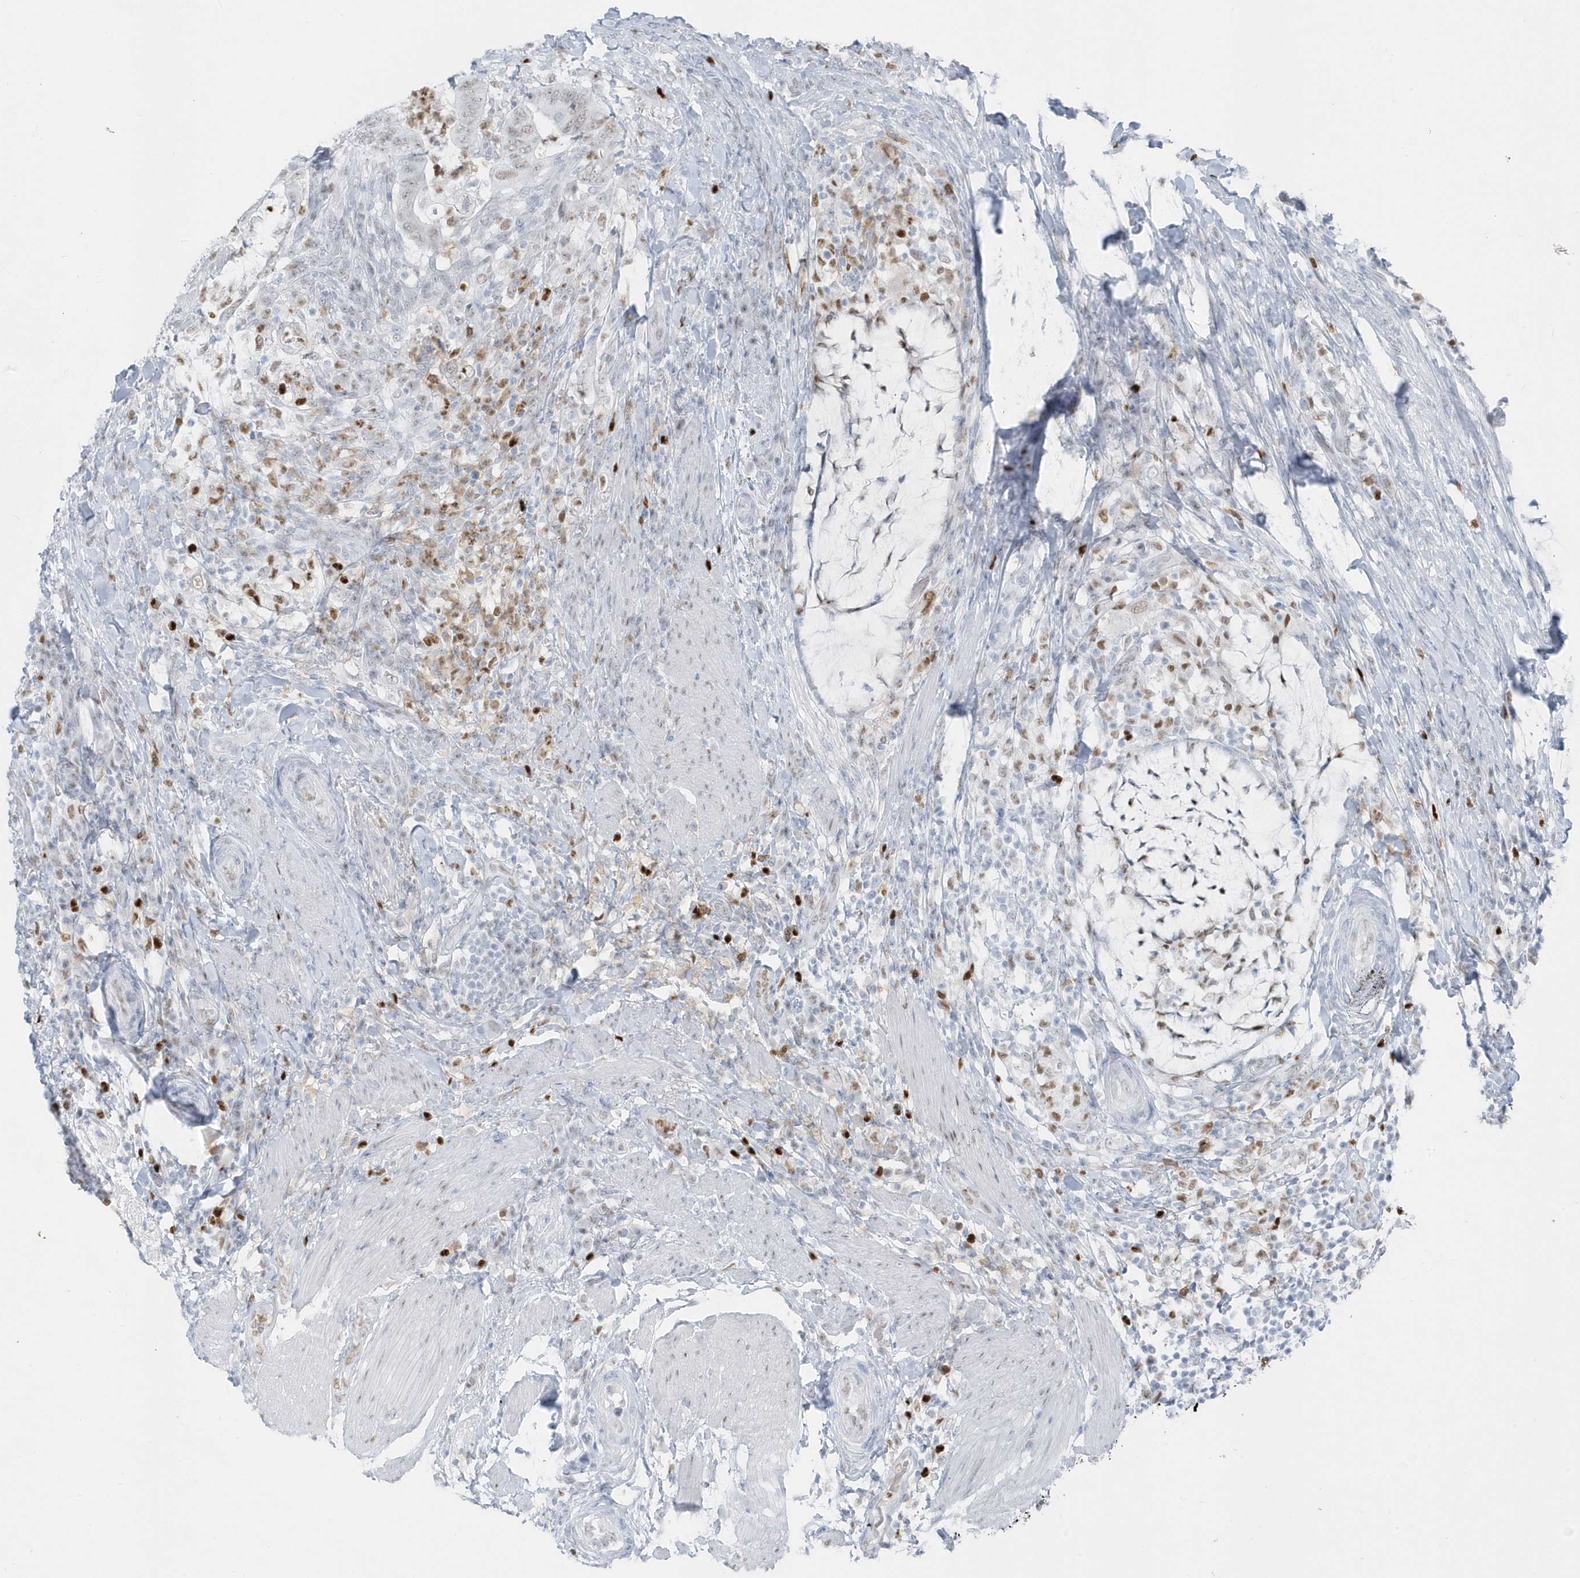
{"staining": {"intensity": "weak", "quantity": "25%-75%", "location": "nuclear"}, "tissue": "colorectal cancer", "cell_type": "Tumor cells", "image_type": "cancer", "snomed": [{"axis": "morphology", "description": "Adenocarcinoma, NOS"}, {"axis": "topography", "description": "Colon"}], "caption": "Approximately 25%-75% of tumor cells in human colorectal cancer (adenocarcinoma) show weak nuclear protein staining as visualized by brown immunohistochemical staining.", "gene": "SMIM34", "patient": {"sex": "female", "age": 66}}